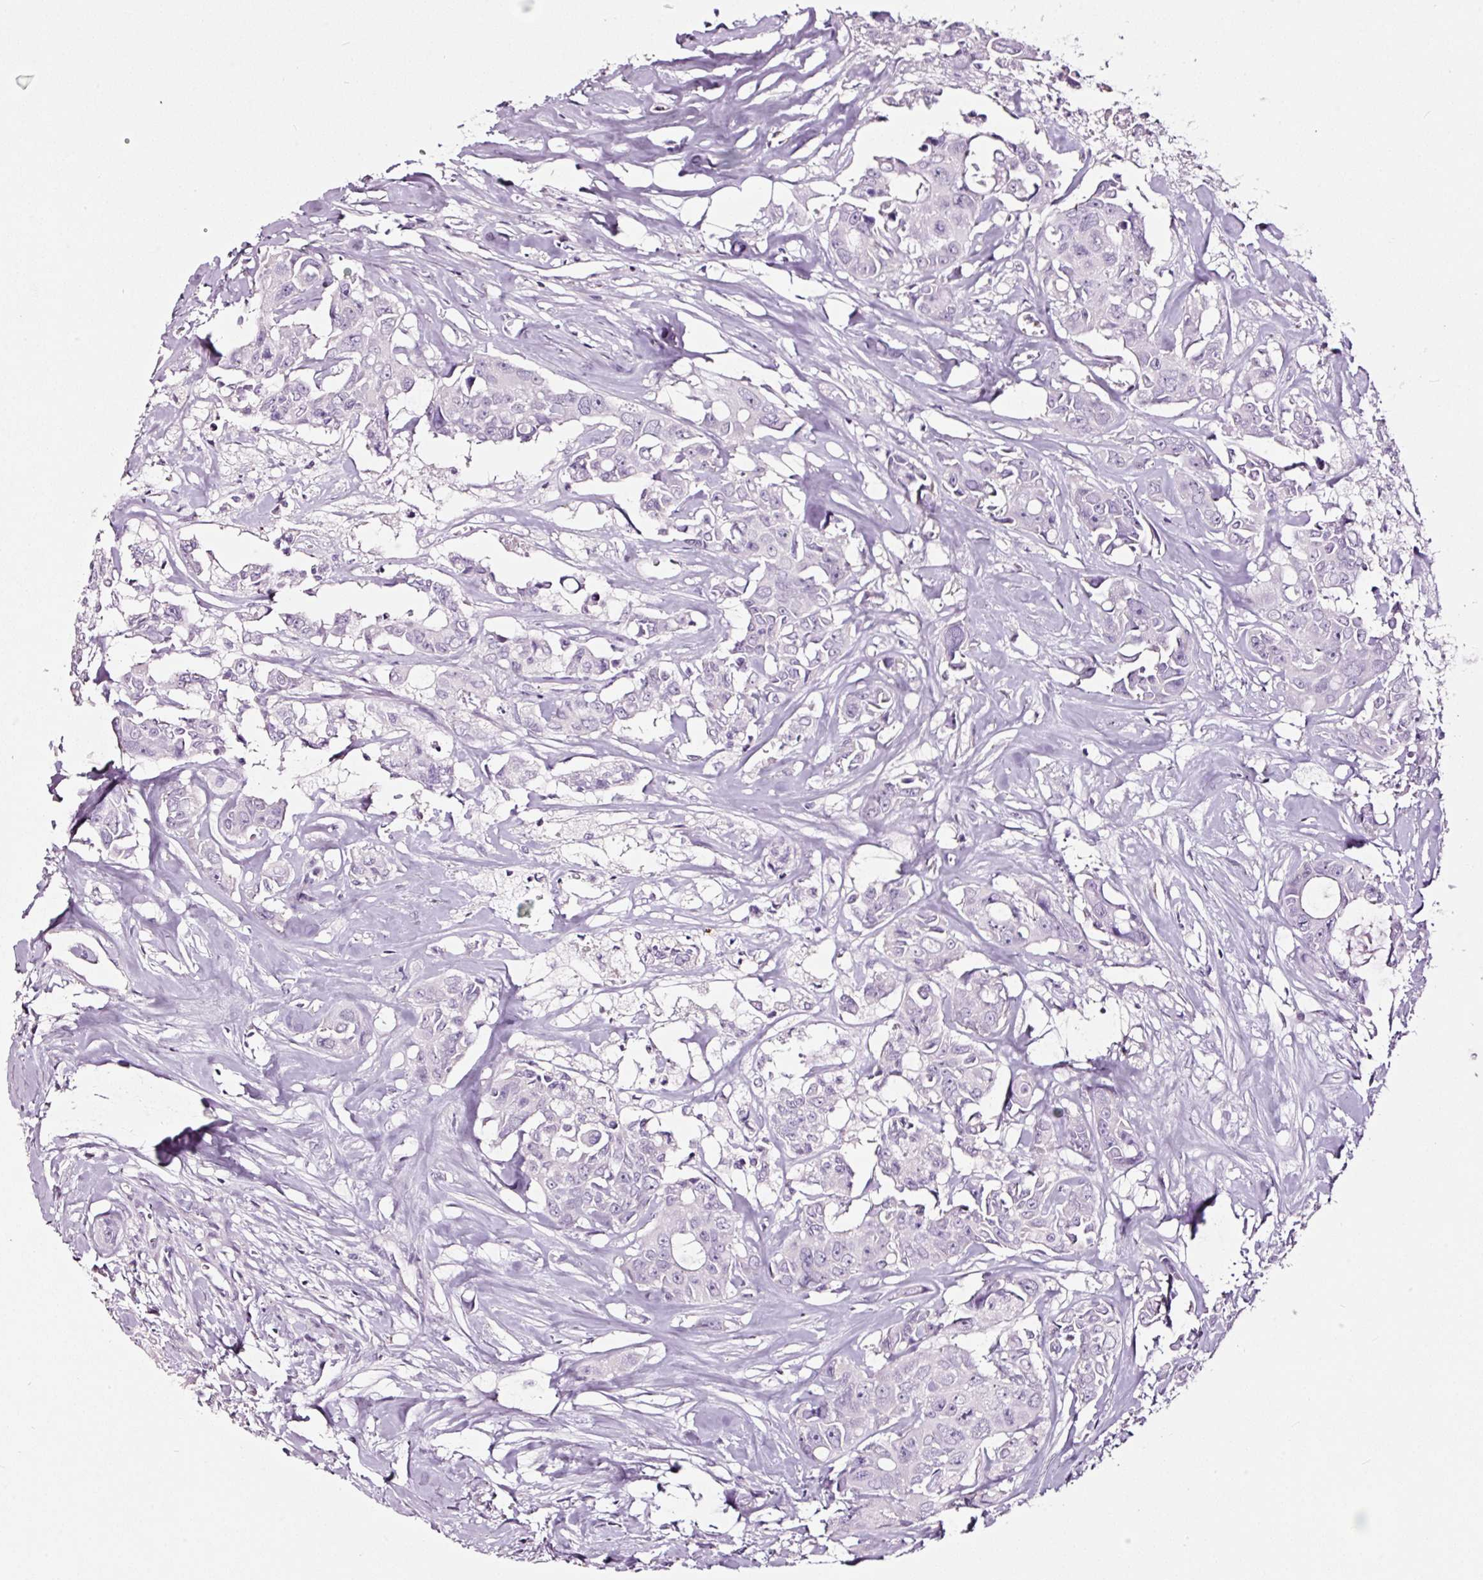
{"staining": {"intensity": "negative", "quantity": "none", "location": "none"}, "tissue": "colorectal cancer", "cell_type": "Tumor cells", "image_type": "cancer", "snomed": [{"axis": "morphology", "description": "Adenocarcinoma, NOS"}, {"axis": "topography", "description": "Rectum"}], "caption": "Protein analysis of colorectal adenocarcinoma demonstrates no significant positivity in tumor cells. The staining was performed using DAB to visualize the protein expression in brown, while the nuclei were stained in blue with hematoxylin (Magnification: 20x).", "gene": "LAMP3", "patient": {"sex": "male", "age": 87}}